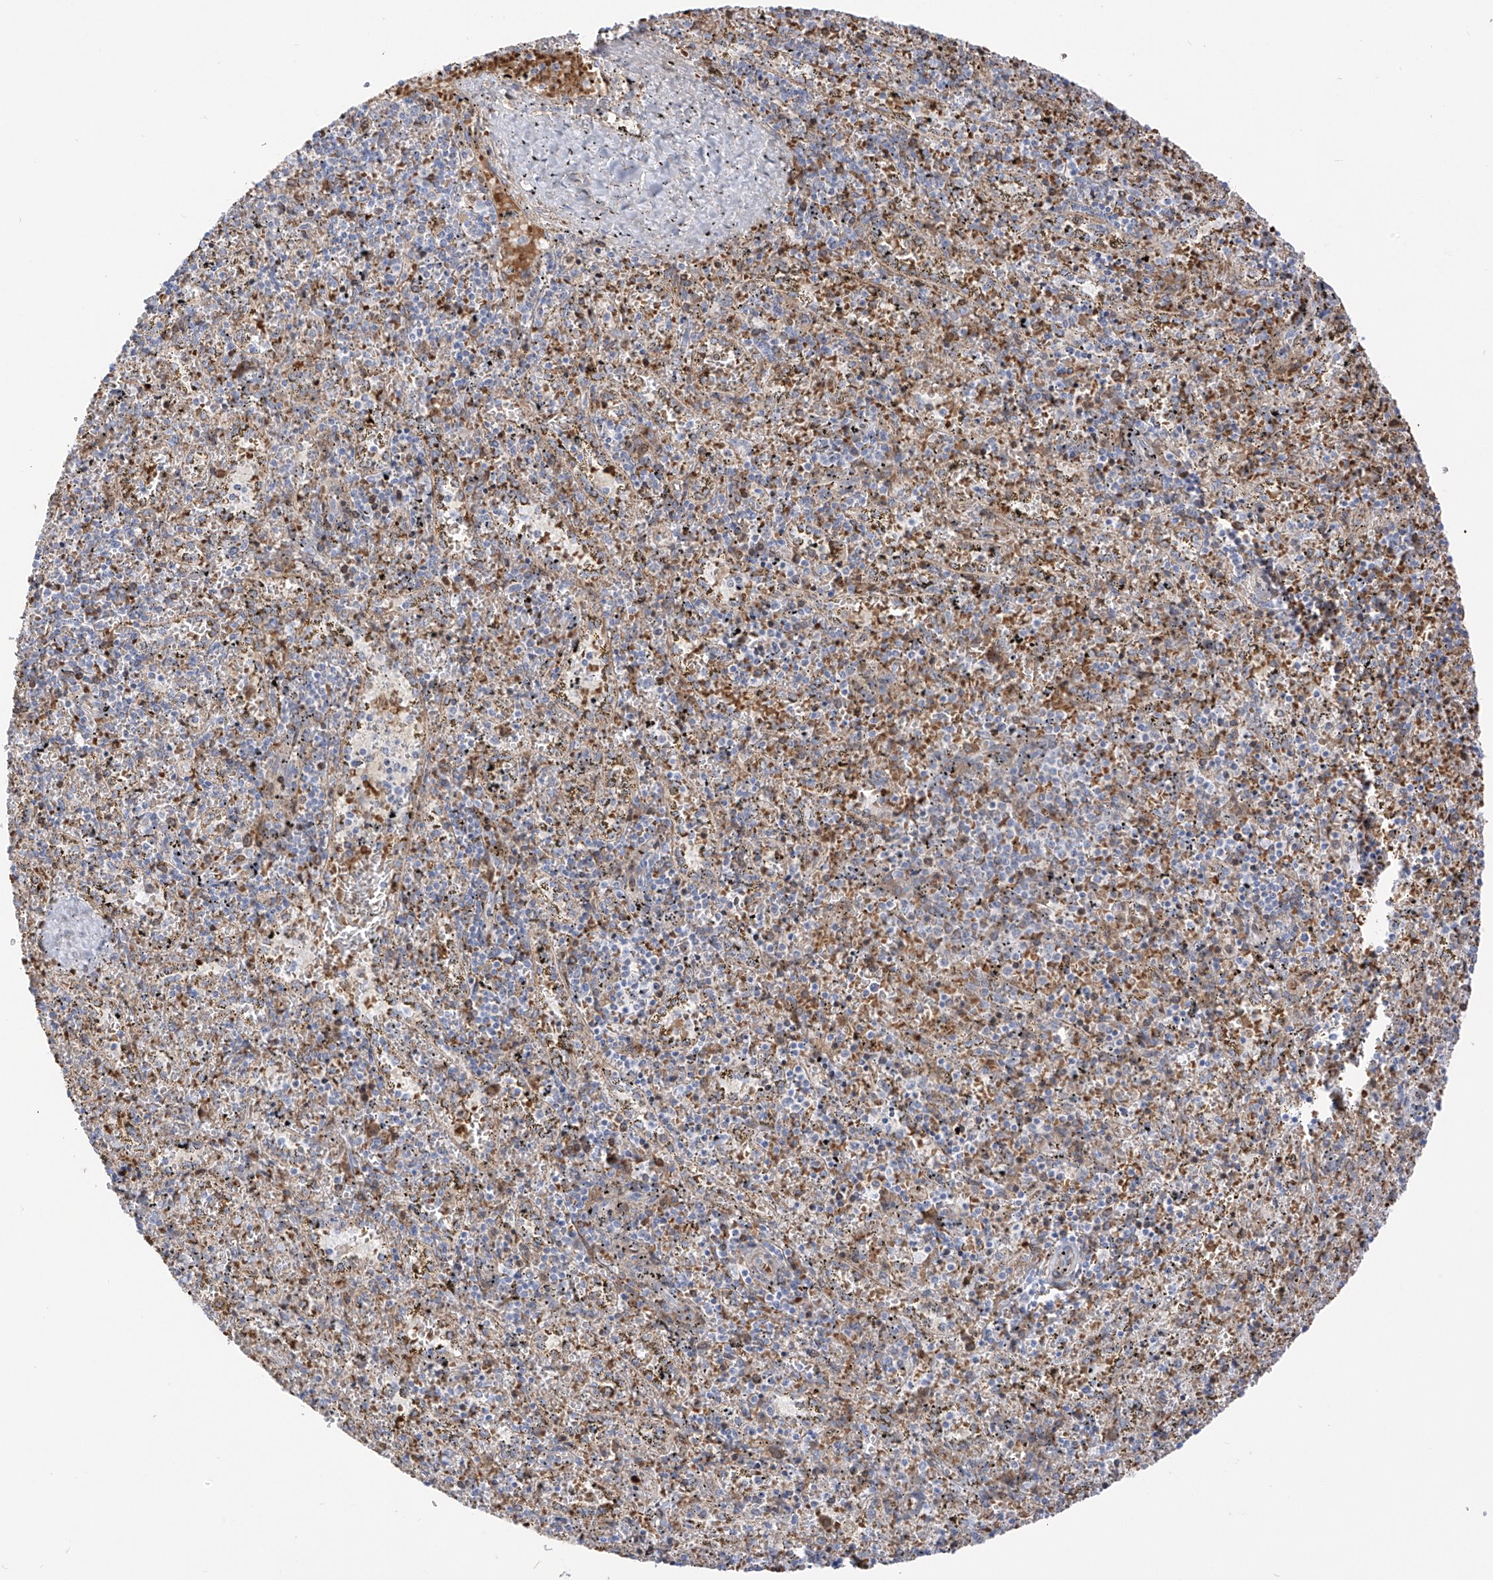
{"staining": {"intensity": "moderate", "quantity": "<25%", "location": "cytoplasmic/membranous"}, "tissue": "spleen", "cell_type": "Cells in red pulp", "image_type": "normal", "snomed": [{"axis": "morphology", "description": "Normal tissue, NOS"}, {"axis": "topography", "description": "Spleen"}], "caption": "Immunohistochemistry (IHC) photomicrograph of benign human spleen stained for a protein (brown), which reveals low levels of moderate cytoplasmic/membranous positivity in approximately <25% of cells in red pulp.", "gene": "ARHGEF40", "patient": {"sex": "male", "age": 11}}